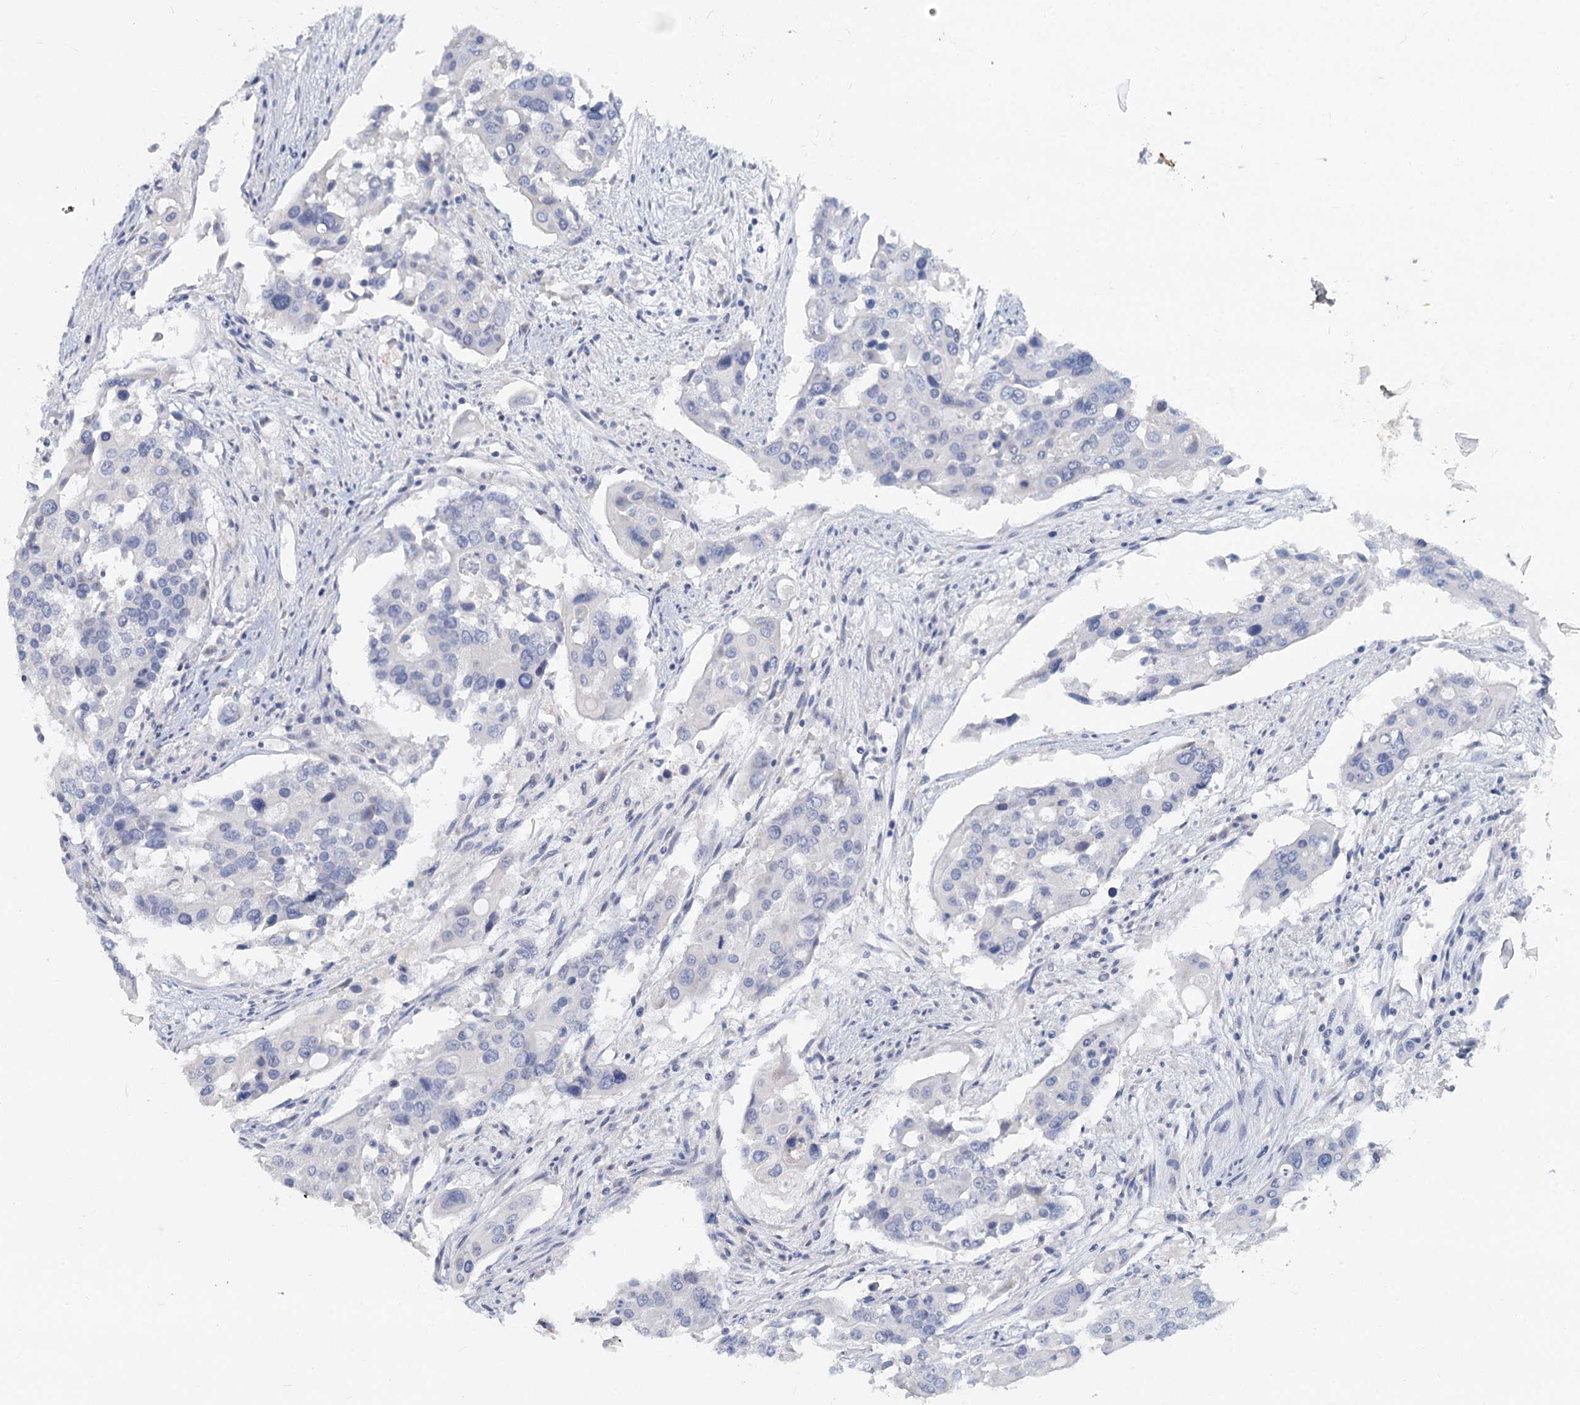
{"staining": {"intensity": "negative", "quantity": "none", "location": "none"}, "tissue": "colorectal cancer", "cell_type": "Tumor cells", "image_type": "cancer", "snomed": [{"axis": "morphology", "description": "Adenocarcinoma, NOS"}, {"axis": "topography", "description": "Colon"}], "caption": "Protein analysis of adenocarcinoma (colorectal) displays no significant staining in tumor cells.", "gene": "CHGA", "patient": {"sex": "male", "age": 77}}